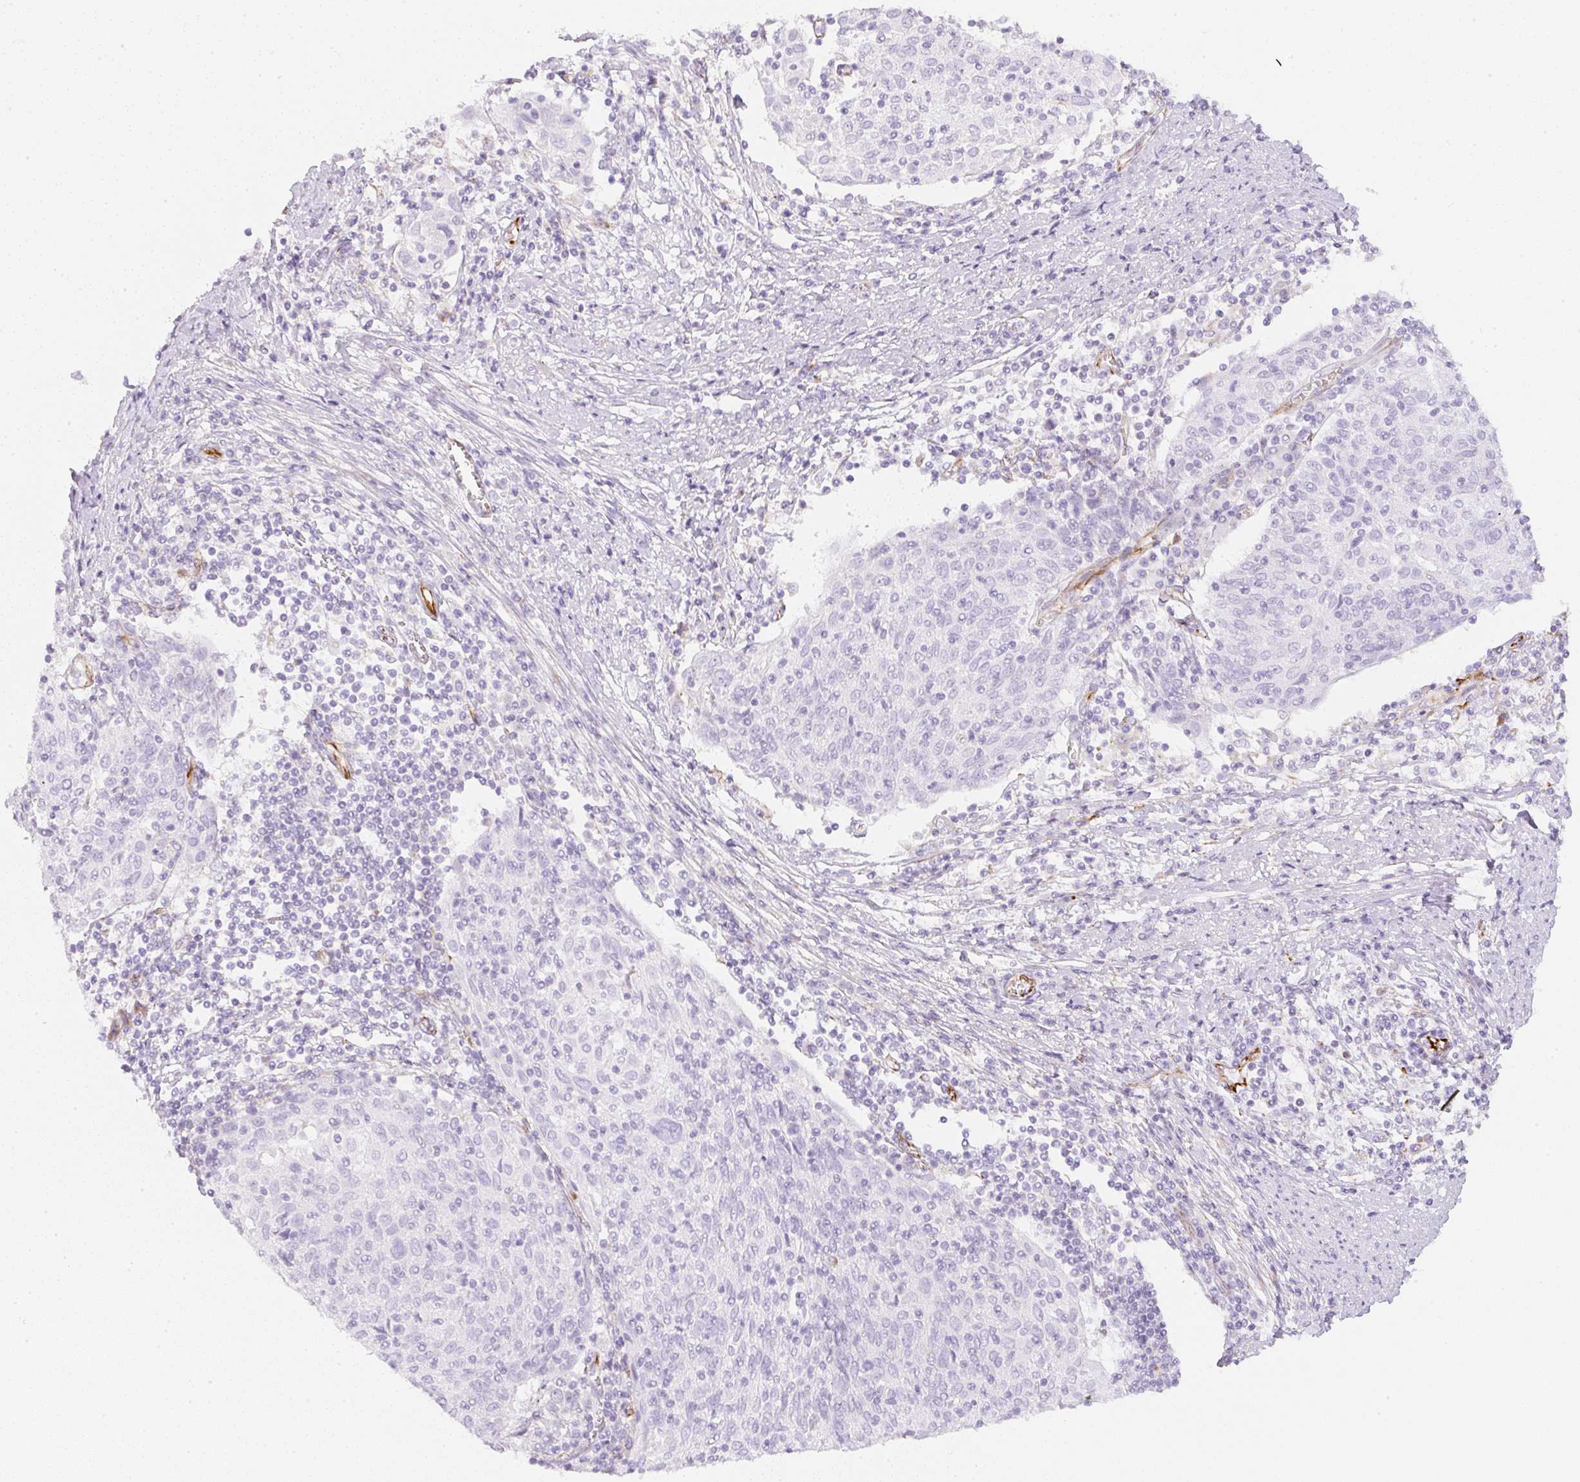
{"staining": {"intensity": "negative", "quantity": "none", "location": "none"}, "tissue": "cervical cancer", "cell_type": "Tumor cells", "image_type": "cancer", "snomed": [{"axis": "morphology", "description": "Squamous cell carcinoma, NOS"}, {"axis": "topography", "description": "Cervix"}], "caption": "Human cervical cancer (squamous cell carcinoma) stained for a protein using immunohistochemistry (IHC) reveals no staining in tumor cells.", "gene": "ZNF689", "patient": {"sex": "female", "age": 52}}